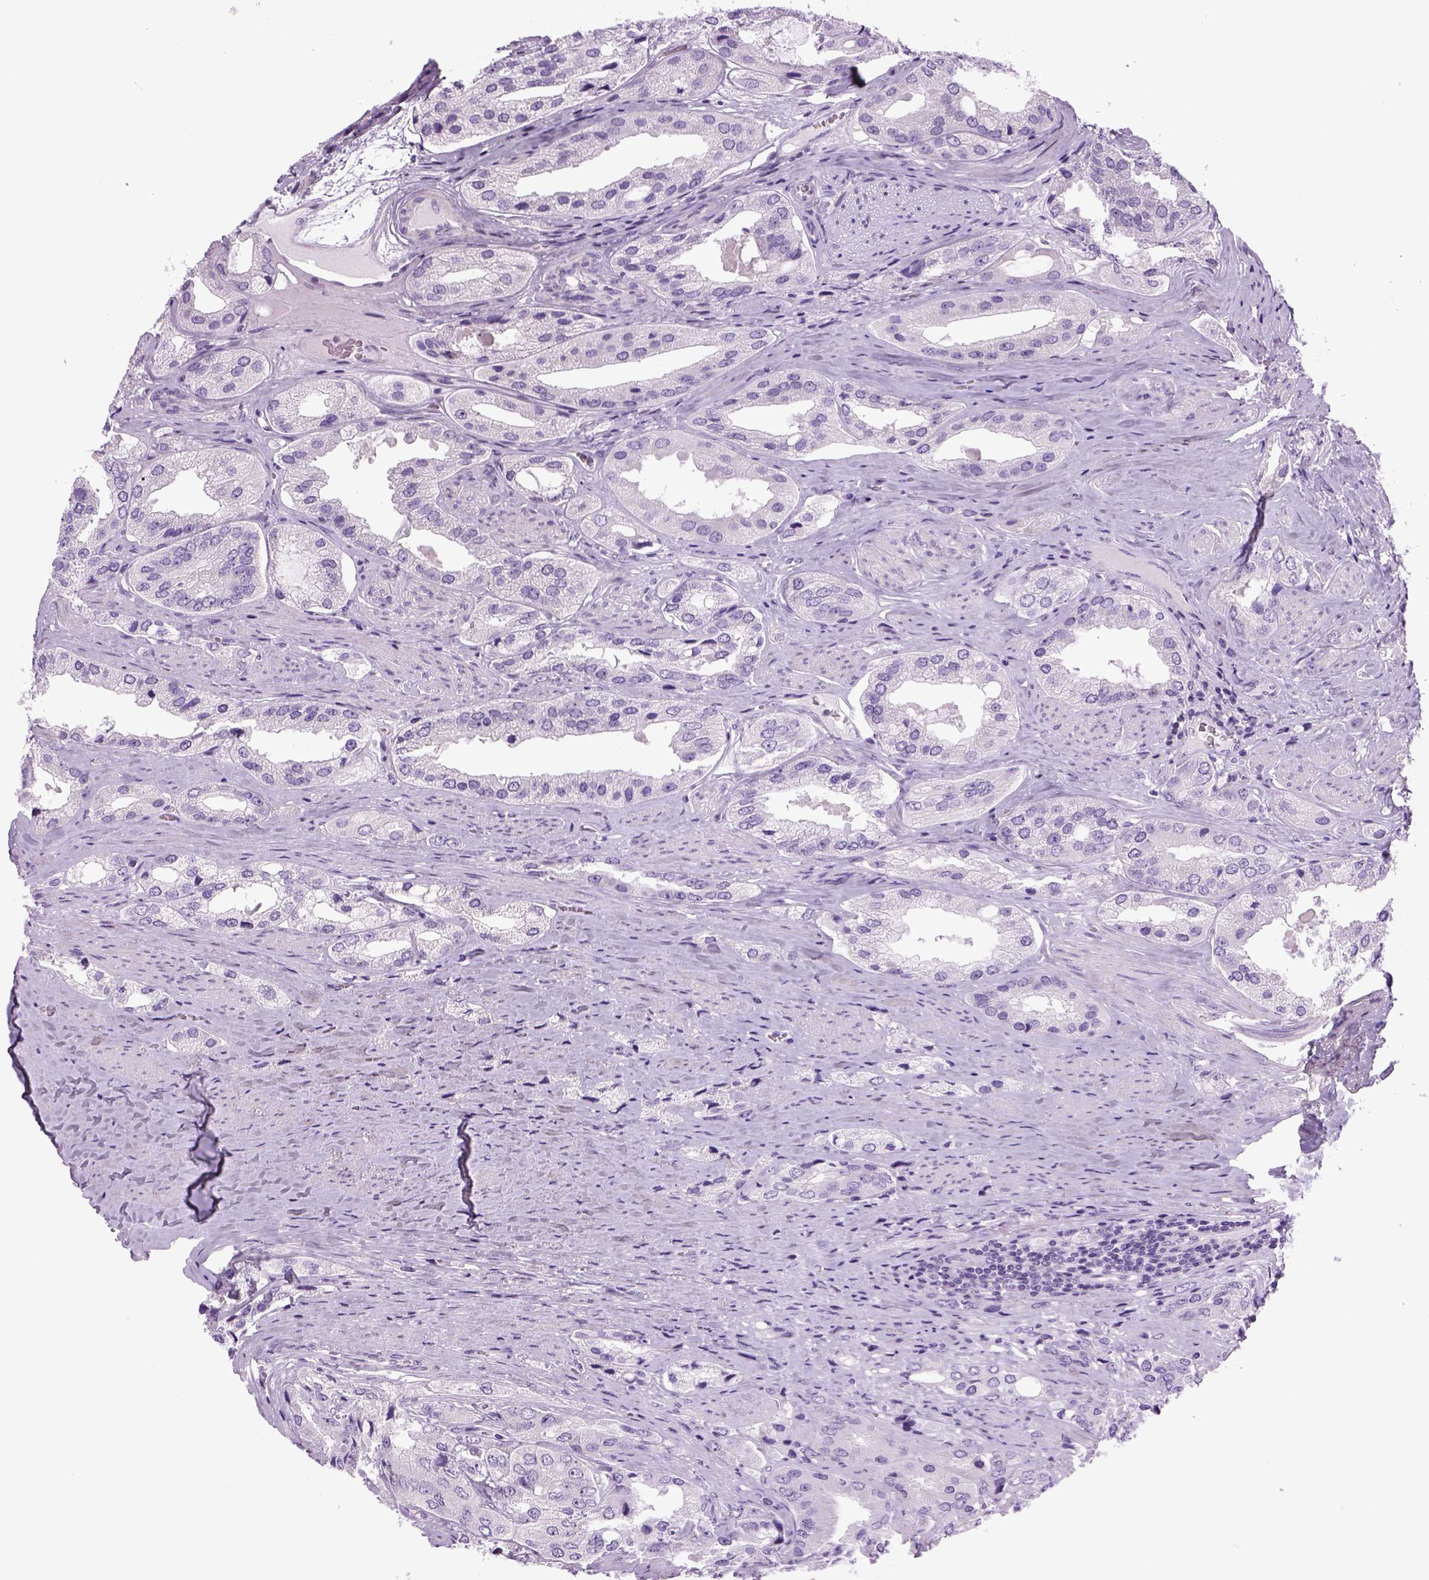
{"staining": {"intensity": "negative", "quantity": "none", "location": "none"}, "tissue": "prostate cancer", "cell_type": "Tumor cells", "image_type": "cancer", "snomed": [{"axis": "morphology", "description": "Adenocarcinoma, Low grade"}, {"axis": "topography", "description": "Prostate"}], "caption": "Human prostate low-grade adenocarcinoma stained for a protein using immunohistochemistry demonstrates no staining in tumor cells.", "gene": "HMCN2", "patient": {"sex": "male", "age": 69}}